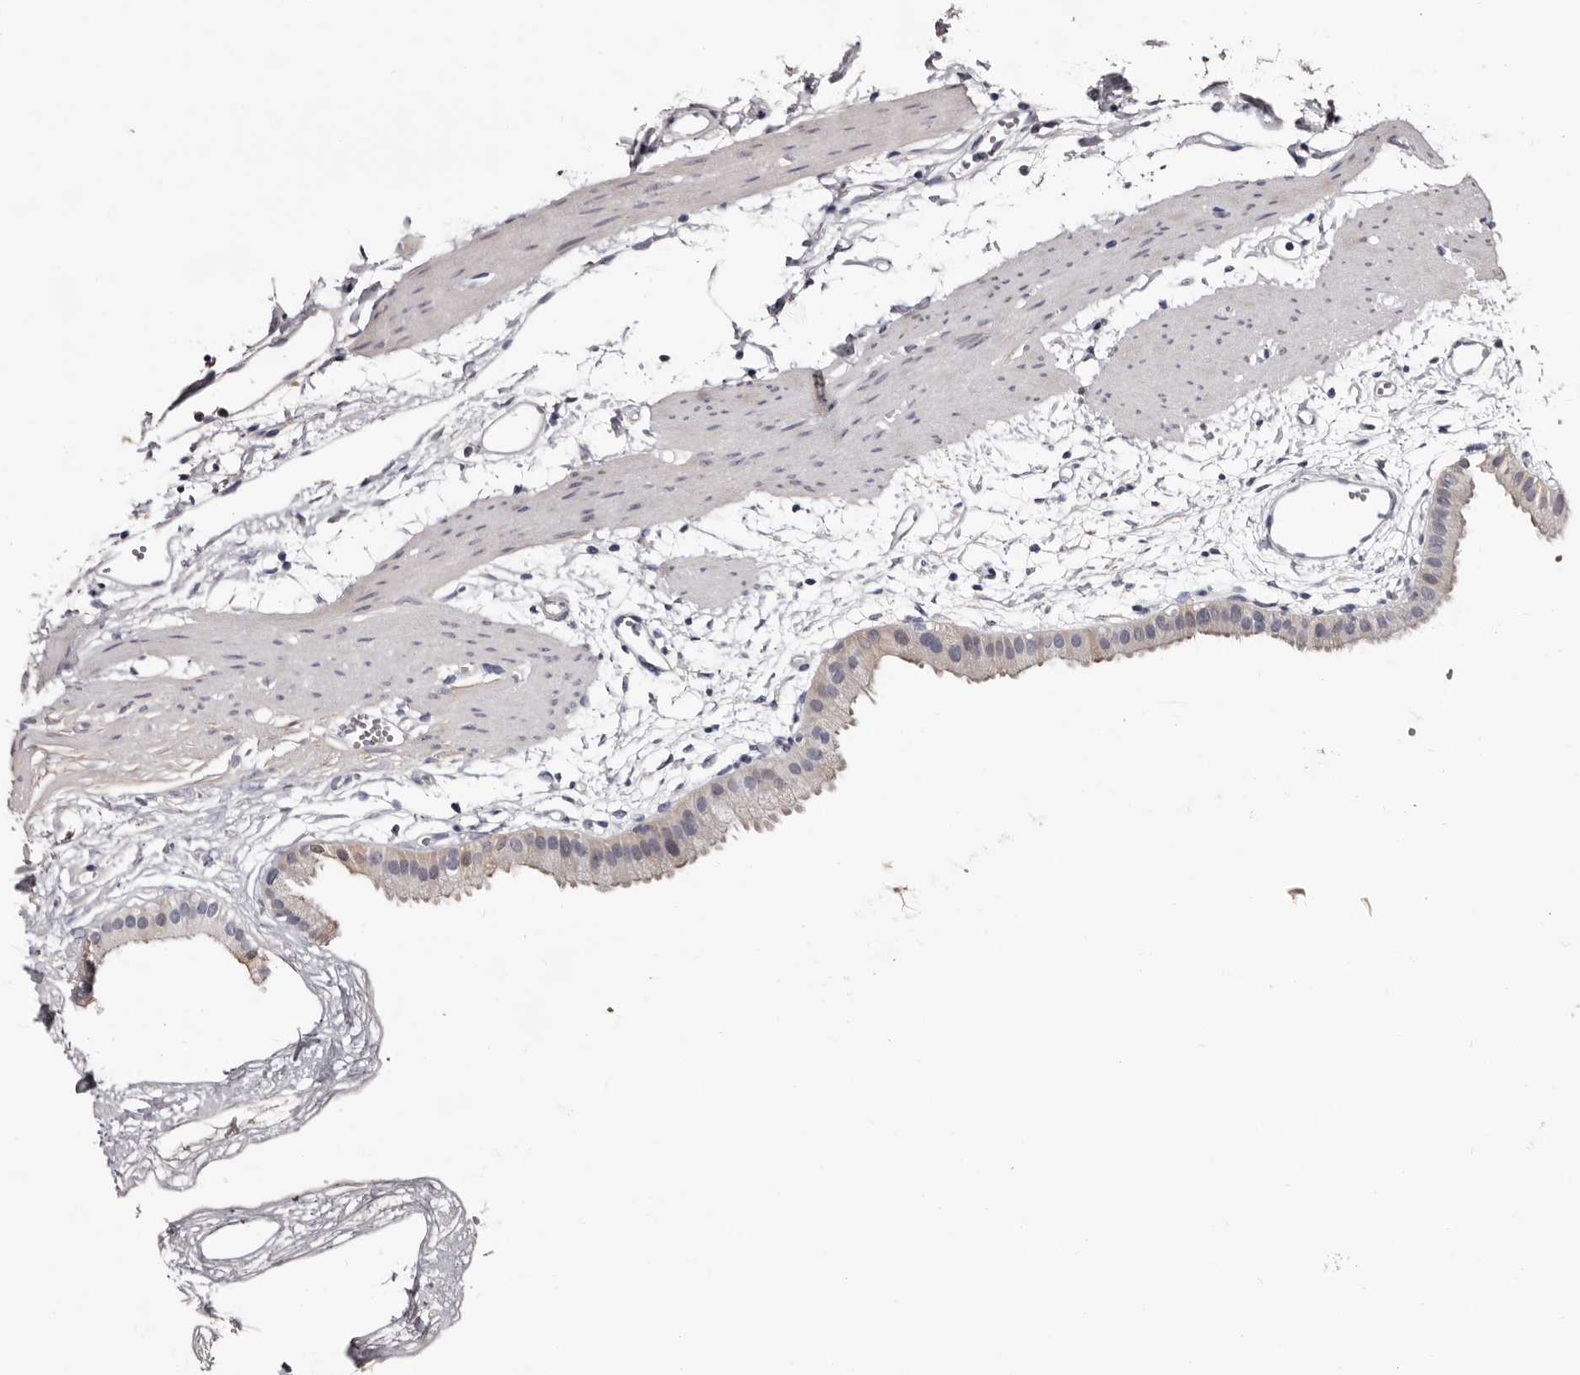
{"staining": {"intensity": "weak", "quantity": "25%-75%", "location": "cytoplasmic/membranous"}, "tissue": "gallbladder", "cell_type": "Glandular cells", "image_type": "normal", "snomed": [{"axis": "morphology", "description": "Normal tissue, NOS"}, {"axis": "topography", "description": "Gallbladder"}], "caption": "Weak cytoplasmic/membranous staining for a protein is appreciated in approximately 25%-75% of glandular cells of normal gallbladder using immunohistochemistry.", "gene": "DNPH1", "patient": {"sex": "female", "age": 64}}